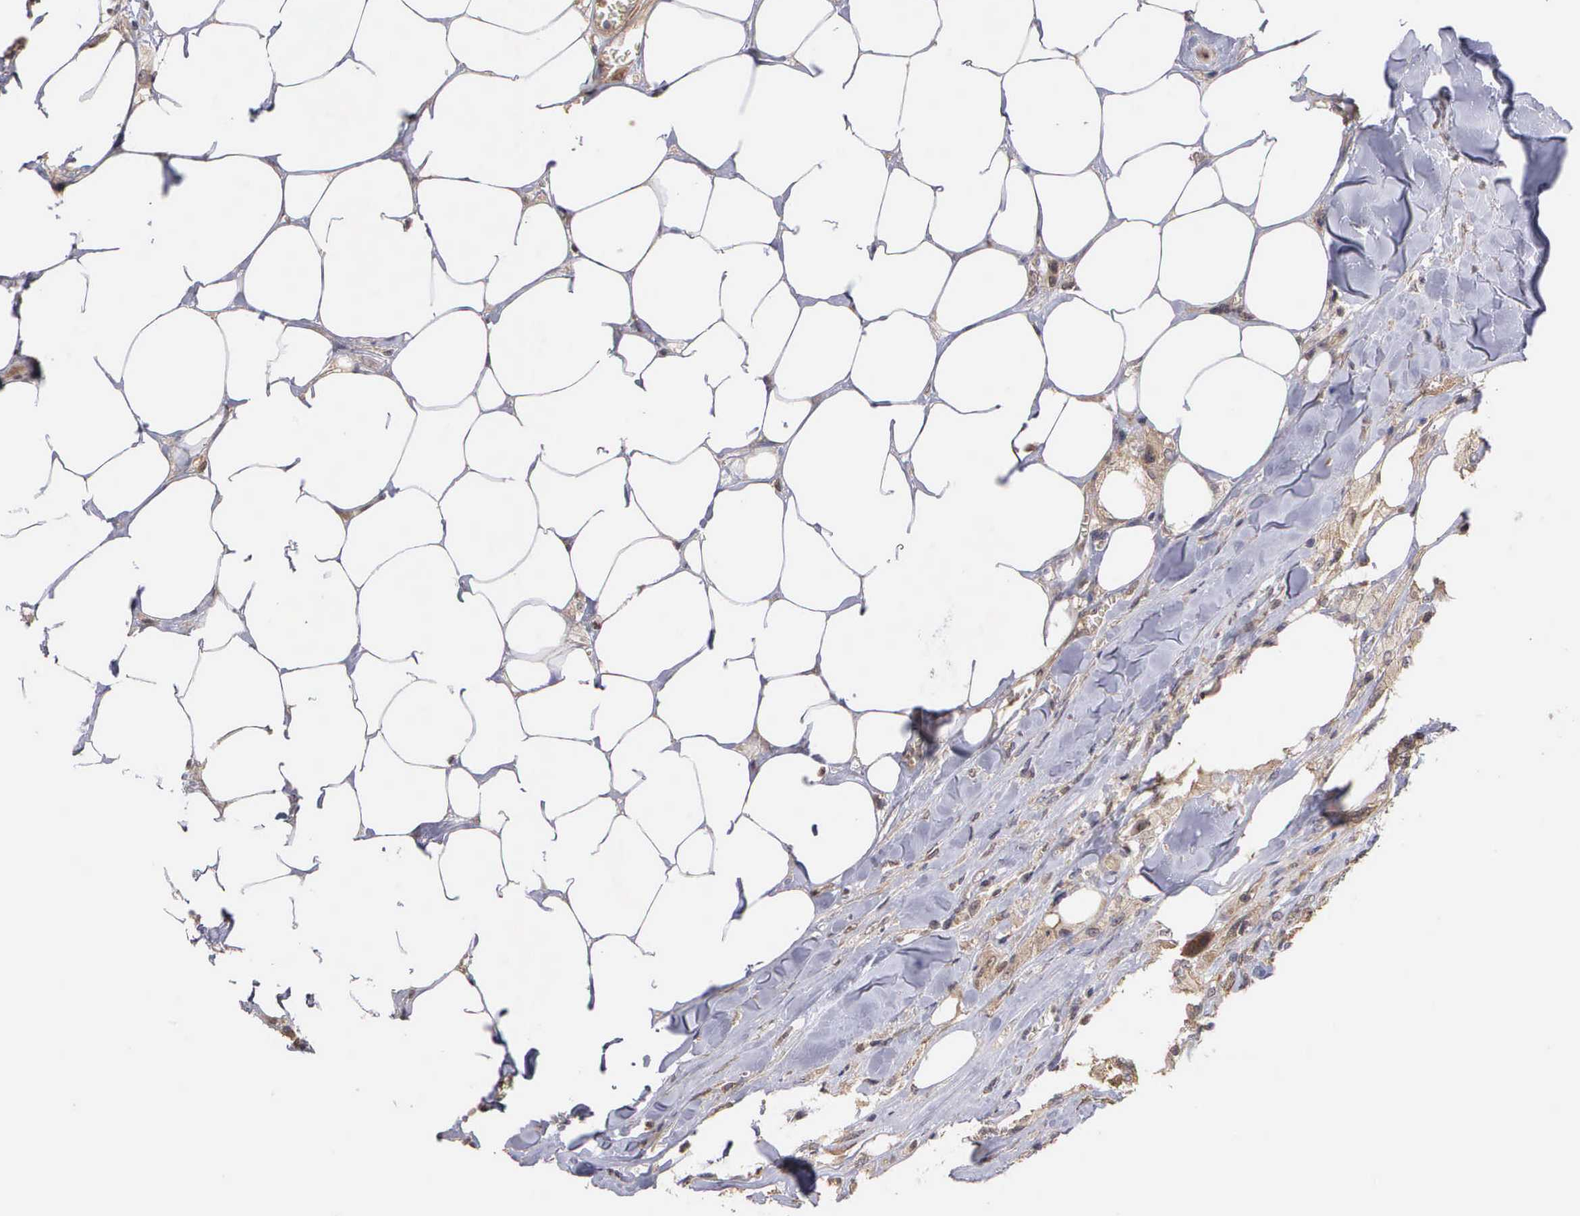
{"staining": {"intensity": "moderate", "quantity": ">75%", "location": "cytoplasmic/membranous,nuclear"}, "tissue": "breast cancer", "cell_type": "Tumor cells", "image_type": "cancer", "snomed": [{"axis": "morphology", "description": "Neoplasm, malignant, NOS"}, {"axis": "topography", "description": "Breast"}], "caption": "Human breast cancer stained with a protein marker shows moderate staining in tumor cells.", "gene": "DNAJB7", "patient": {"sex": "female", "age": 50}}